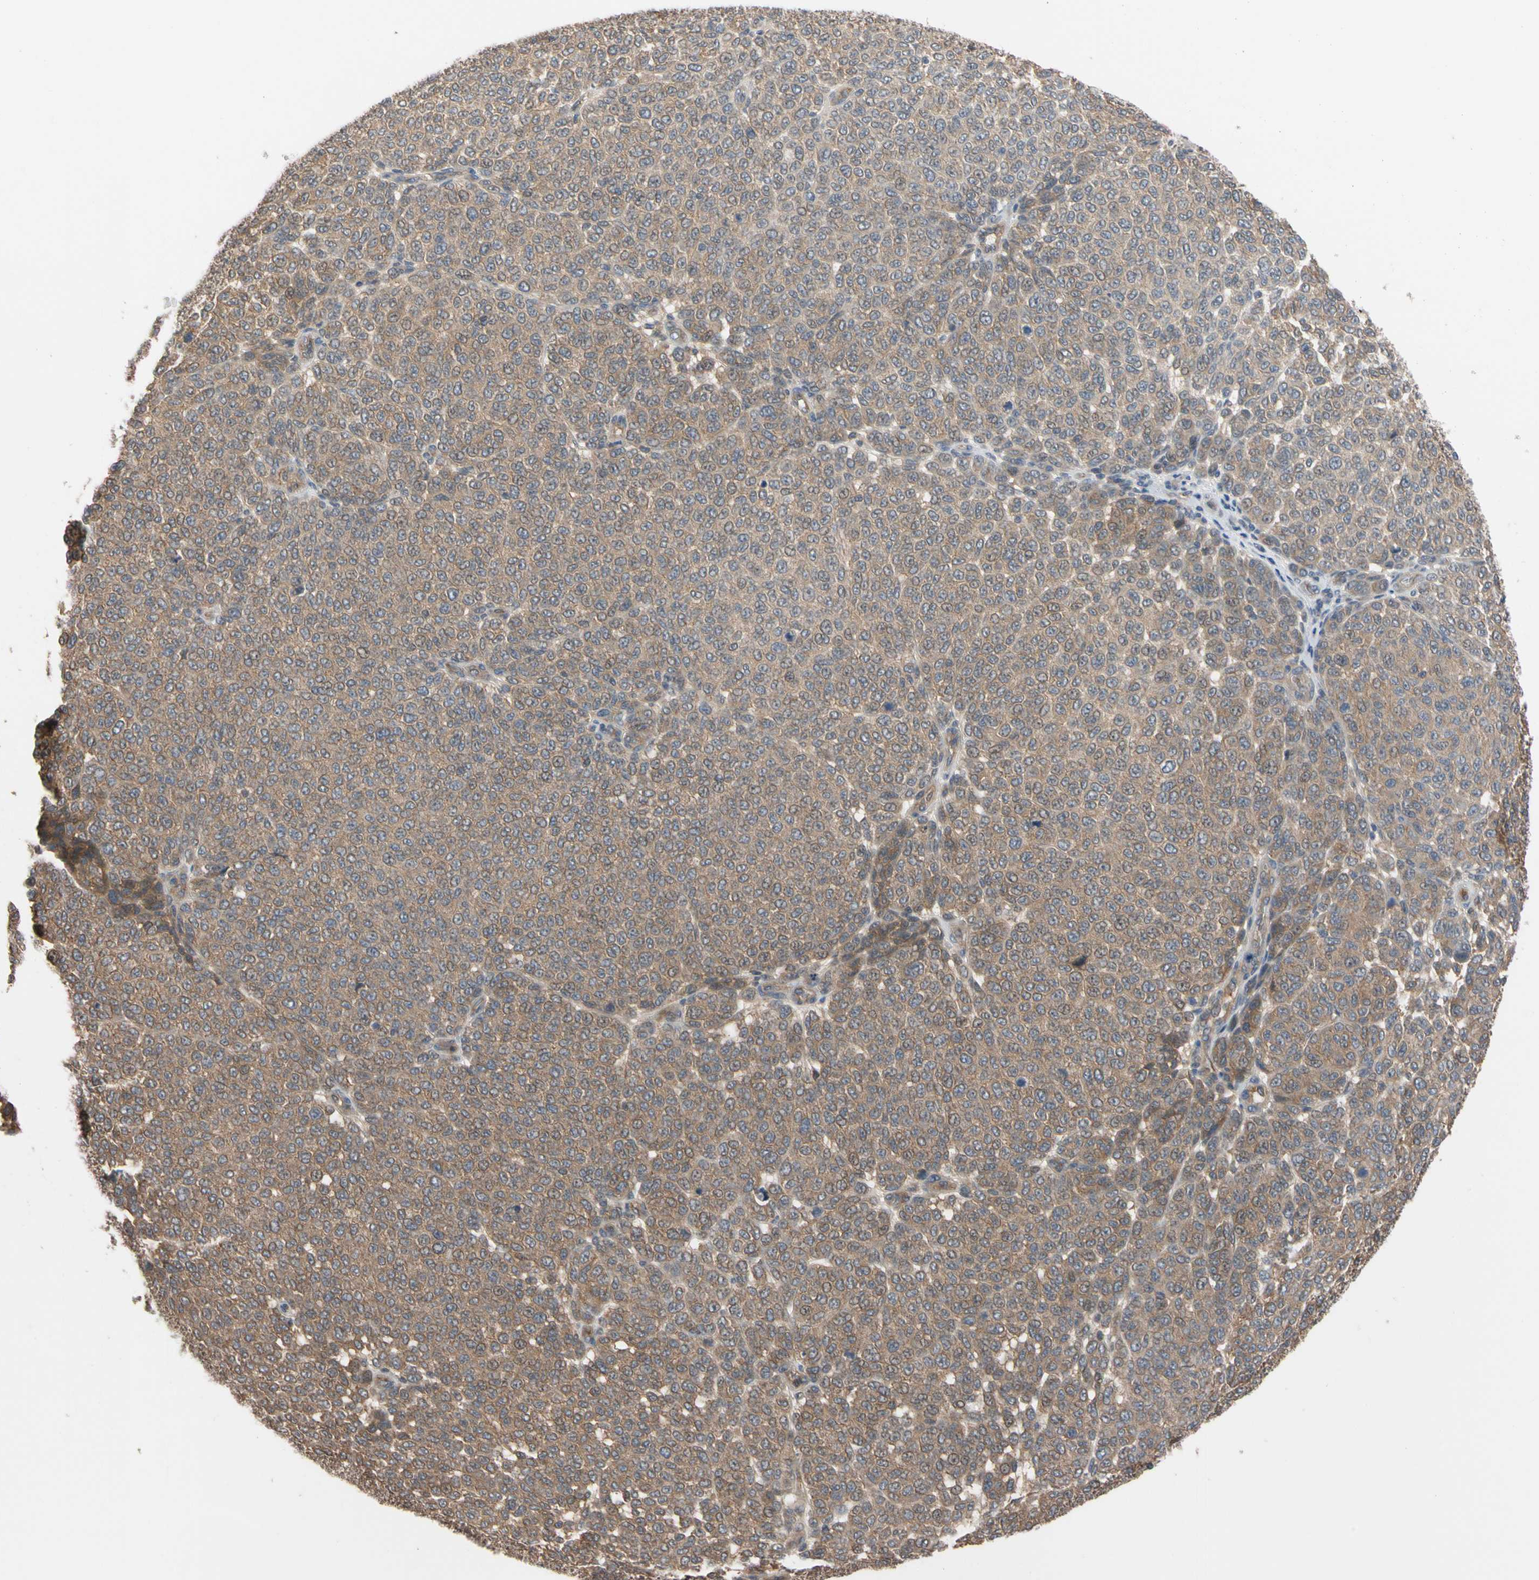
{"staining": {"intensity": "moderate", "quantity": ">75%", "location": "cytoplasmic/membranous"}, "tissue": "melanoma", "cell_type": "Tumor cells", "image_type": "cancer", "snomed": [{"axis": "morphology", "description": "Malignant melanoma, NOS"}, {"axis": "topography", "description": "Skin"}], "caption": "Protein staining of malignant melanoma tissue exhibits moderate cytoplasmic/membranous staining in approximately >75% of tumor cells.", "gene": "DPP8", "patient": {"sex": "male", "age": 59}}